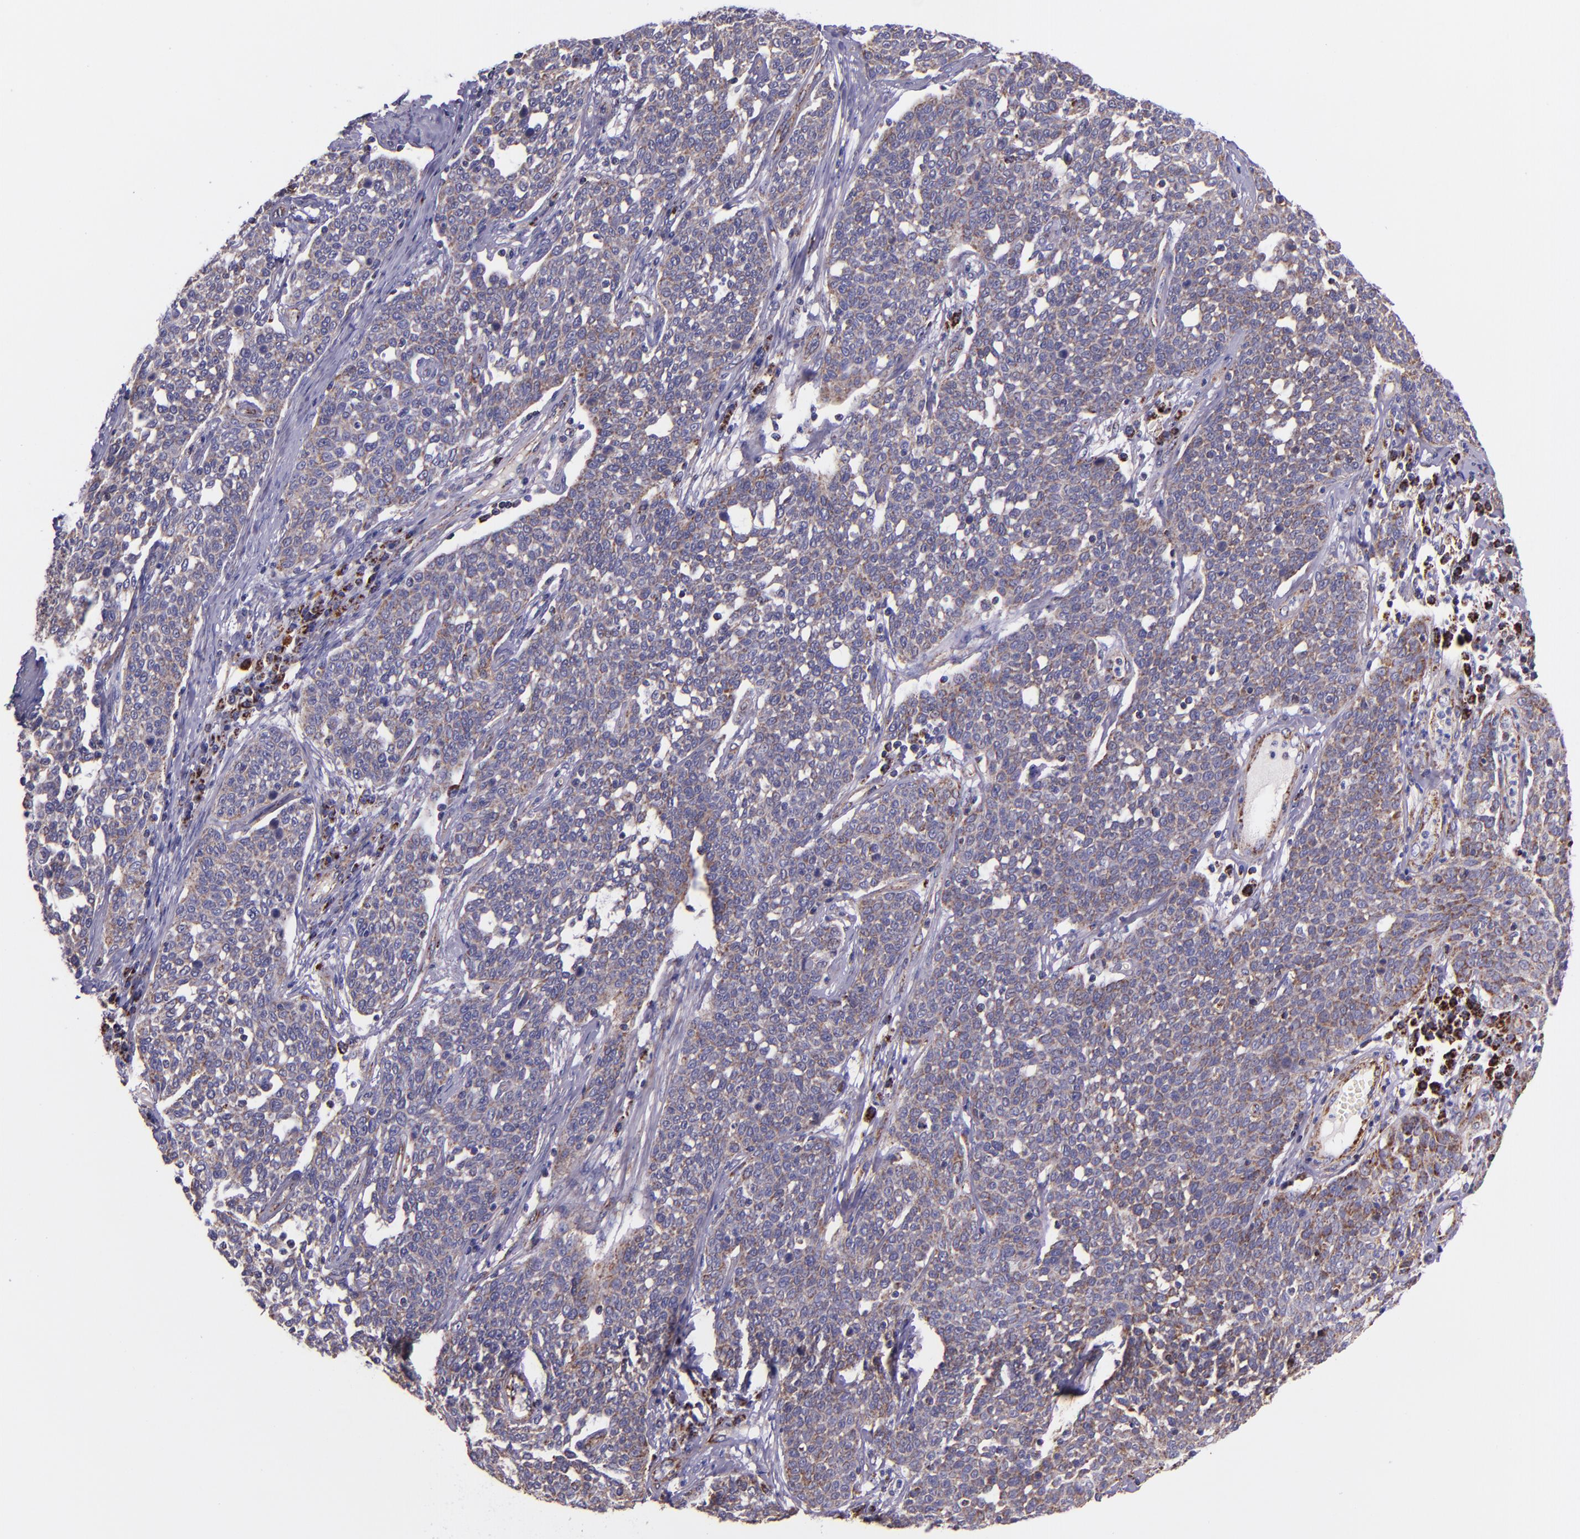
{"staining": {"intensity": "moderate", "quantity": "<25%", "location": "cytoplasmic/membranous"}, "tissue": "cervical cancer", "cell_type": "Tumor cells", "image_type": "cancer", "snomed": [{"axis": "morphology", "description": "Squamous cell carcinoma, NOS"}, {"axis": "topography", "description": "Cervix"}], "caption": "About <25% of tumor cells in cervical cancer display moderate cytoplasmic/membranous protein positivity as visualized by brown immunohistochemical staining.", "gene": "IDH3G", "patient": {"sex": "female", "age": 34}}